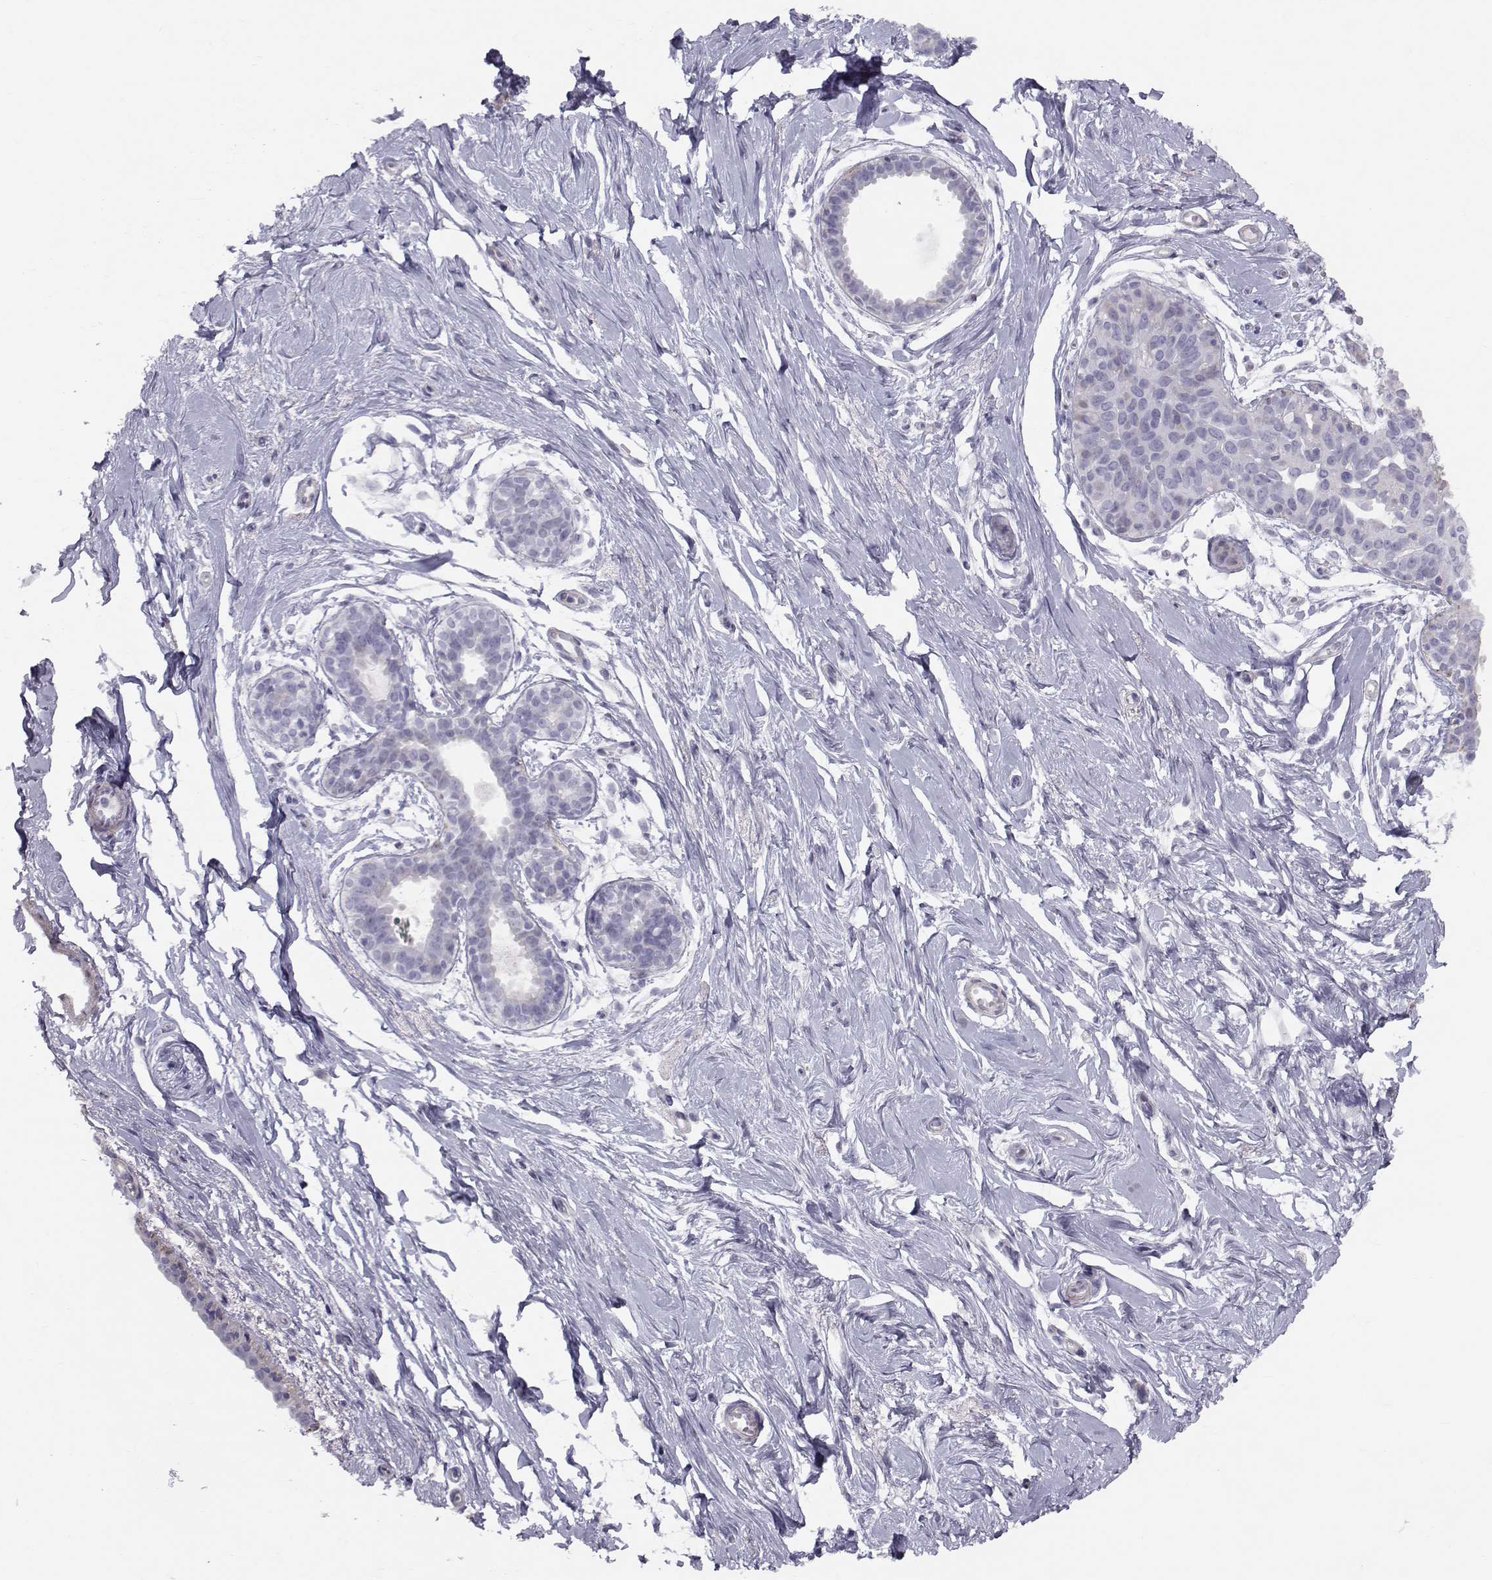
{"staining": {"intensity": "negative", "quantity": "none", "location": "none"}, "tissue": "breast", "cell_type": "Adipocytes", "image_type": "normal", "snomed": [{"axis": "morphology", "description": "Normal tissue, NOS"}, {"axis": "topography", "description": "Breast"}], "caption": "IHC image of normal human breast stained for a protein (brown), which displays no positivity in adipocytes.", "gene": "GARIN3", "patient": {"sex": "female", "age": 49}}